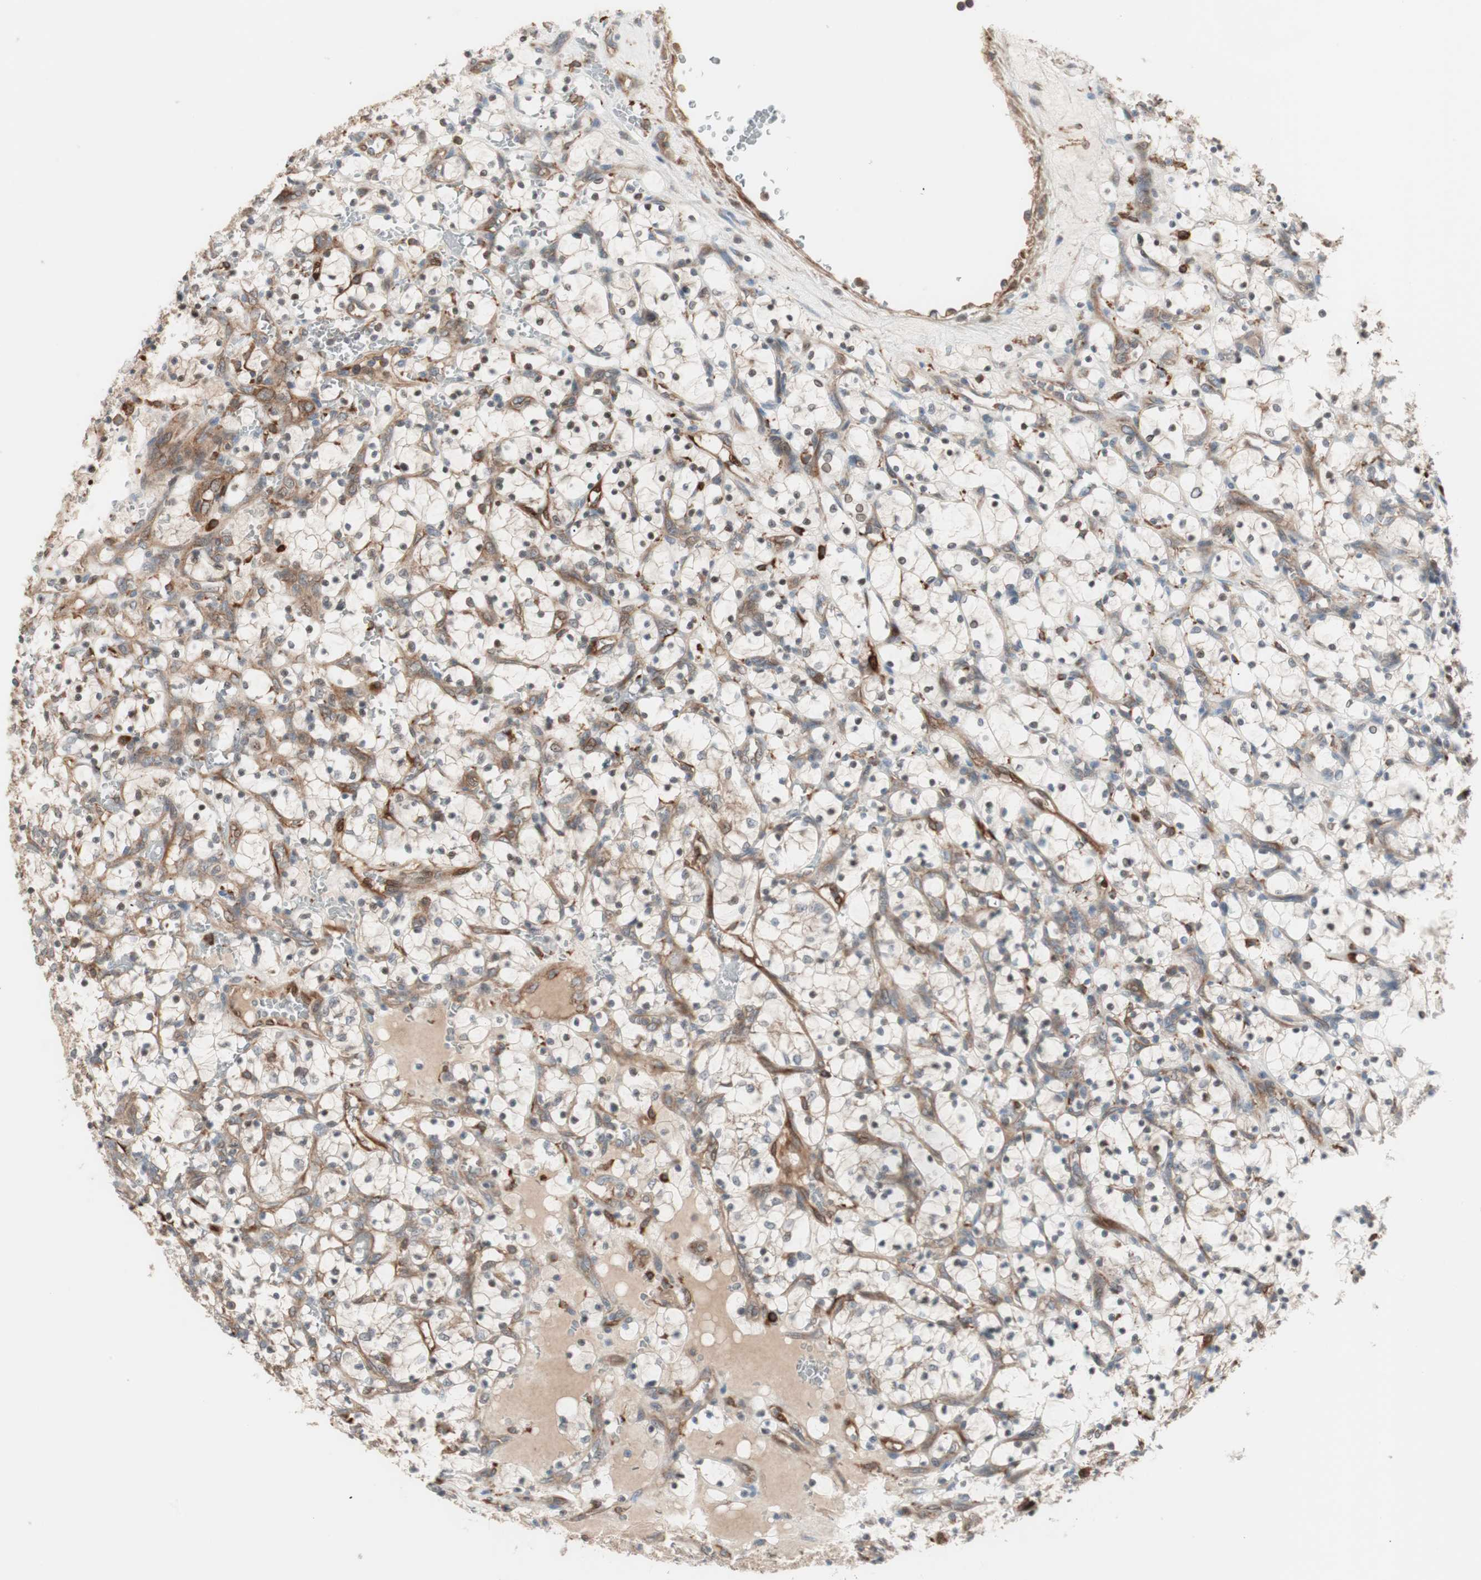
{"staining": {"intensity": "weak", "quantity": "<25%", "location": "cytoplasmic/membranous"}, "tissue": "renal cancer", "cell_type": "Tumor cells", "image_type": "cancer", "snomed": [{"axis": "morphology", "description": "Adenocarcinoma, NOS"}, {"axis": "topography", "description": "Kidney"}], "caption": "This is a micrograph of immunohistochemistry staining of renal adenocarcinoma, which shows no expression in tumor cells. (DAB (3,3'-diaminobenzidine) IHC with hematoxylin counter stain).", "gene": "STAB1", "patient": {"sex": "female", "age": 69}}